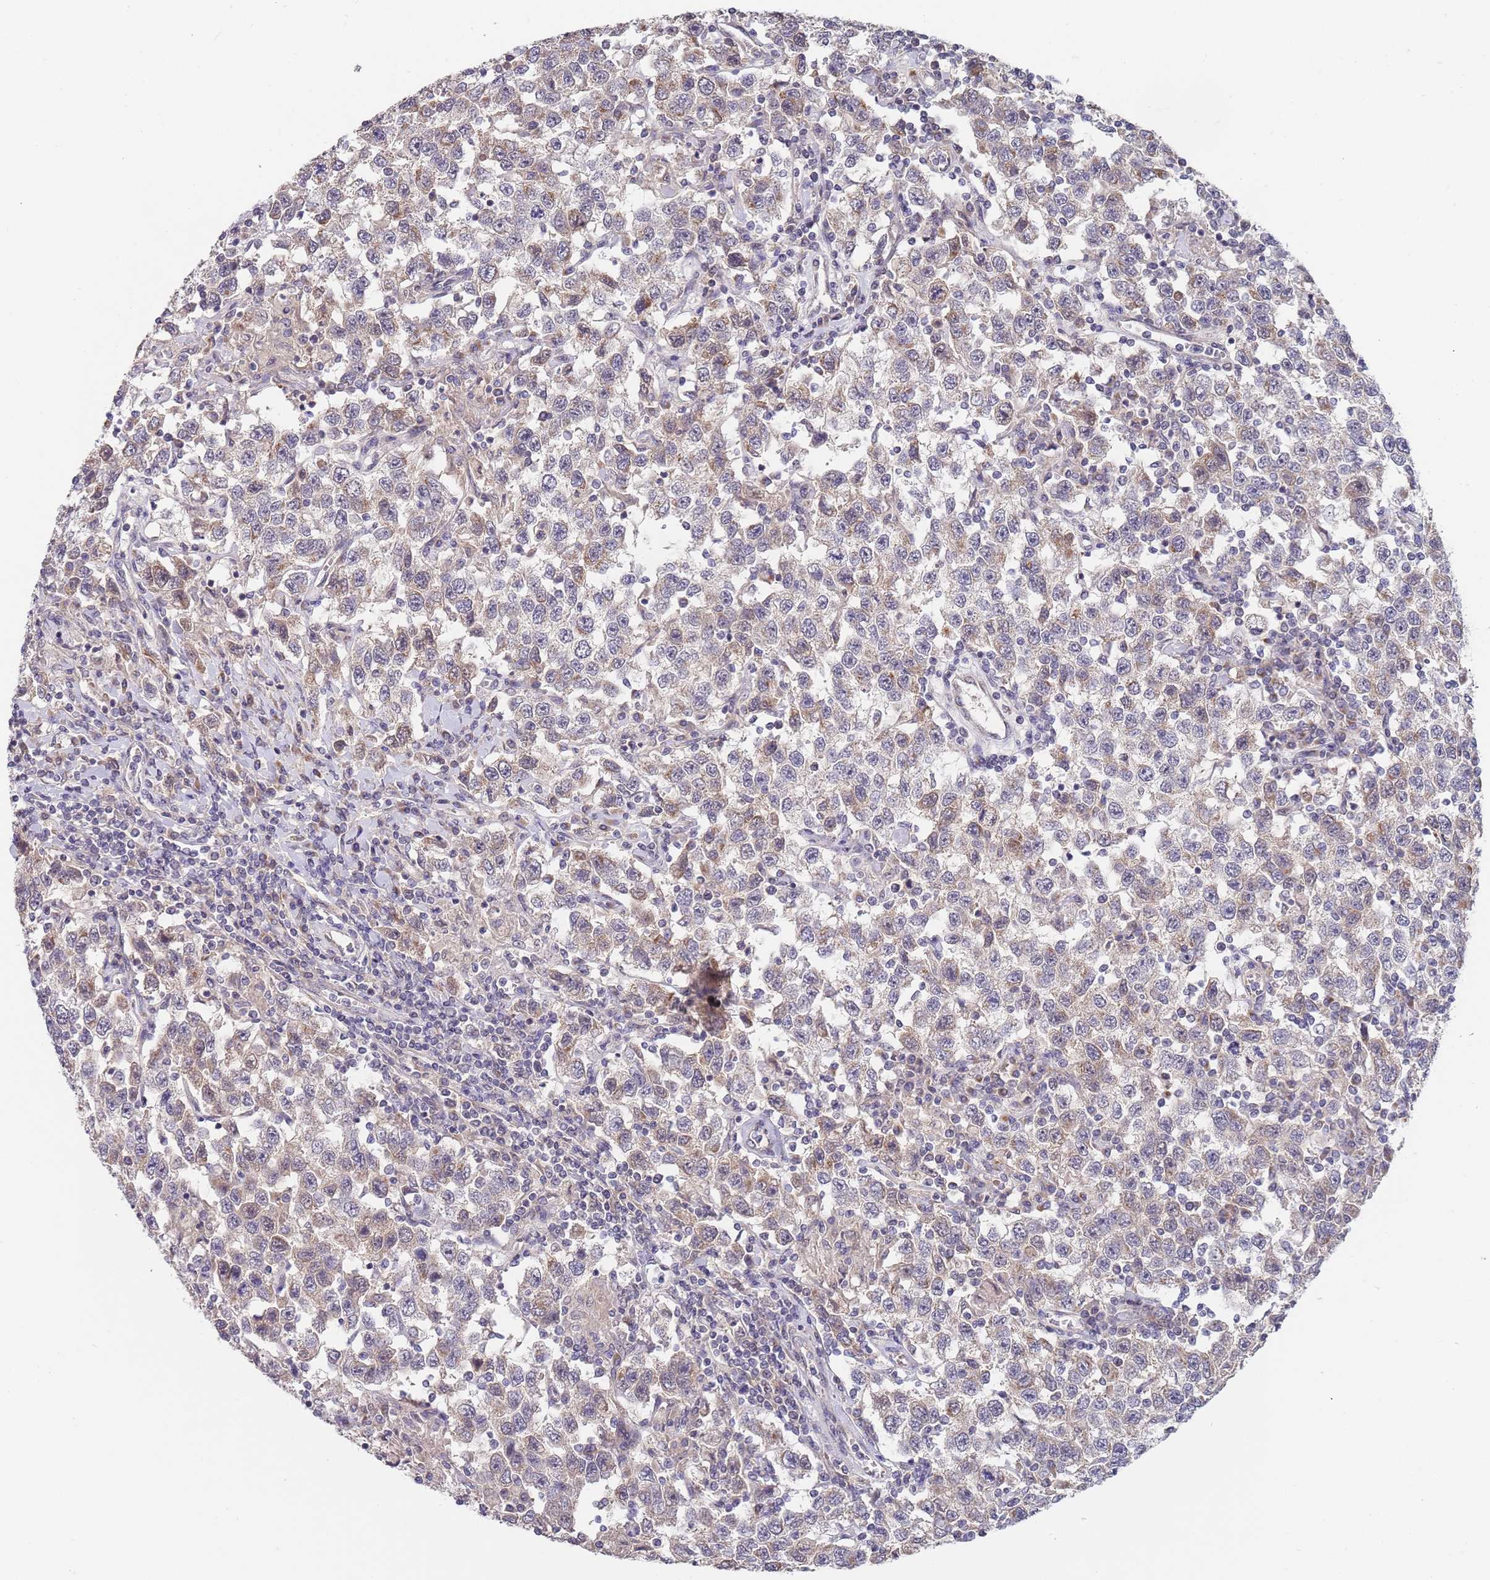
{"staining": {"intensity": "weak", "quantity": "<25%", "location": "cytoplasmic/membranous"}, "tissue": "testis cancer", "cell_type": "Tumor cells", "image_type": "cancer", "snomed": [{"axis": "morphology", "description": "Seminoma, NOS"}, {"axis": "topography", "description": "Testis"}], "caption": "Immunohistochemistry histopathology image of testis seminoma stained for a protein (brown), which shows no expression in tumor cells. The staining was performed using DAB to visualize the protein expression in brown, while the nuclei were stained in blue with hematoxylin (Magnification: 20x).", "gene": "B4GALT4", "patient": {"sex": "male", "age": 41}}